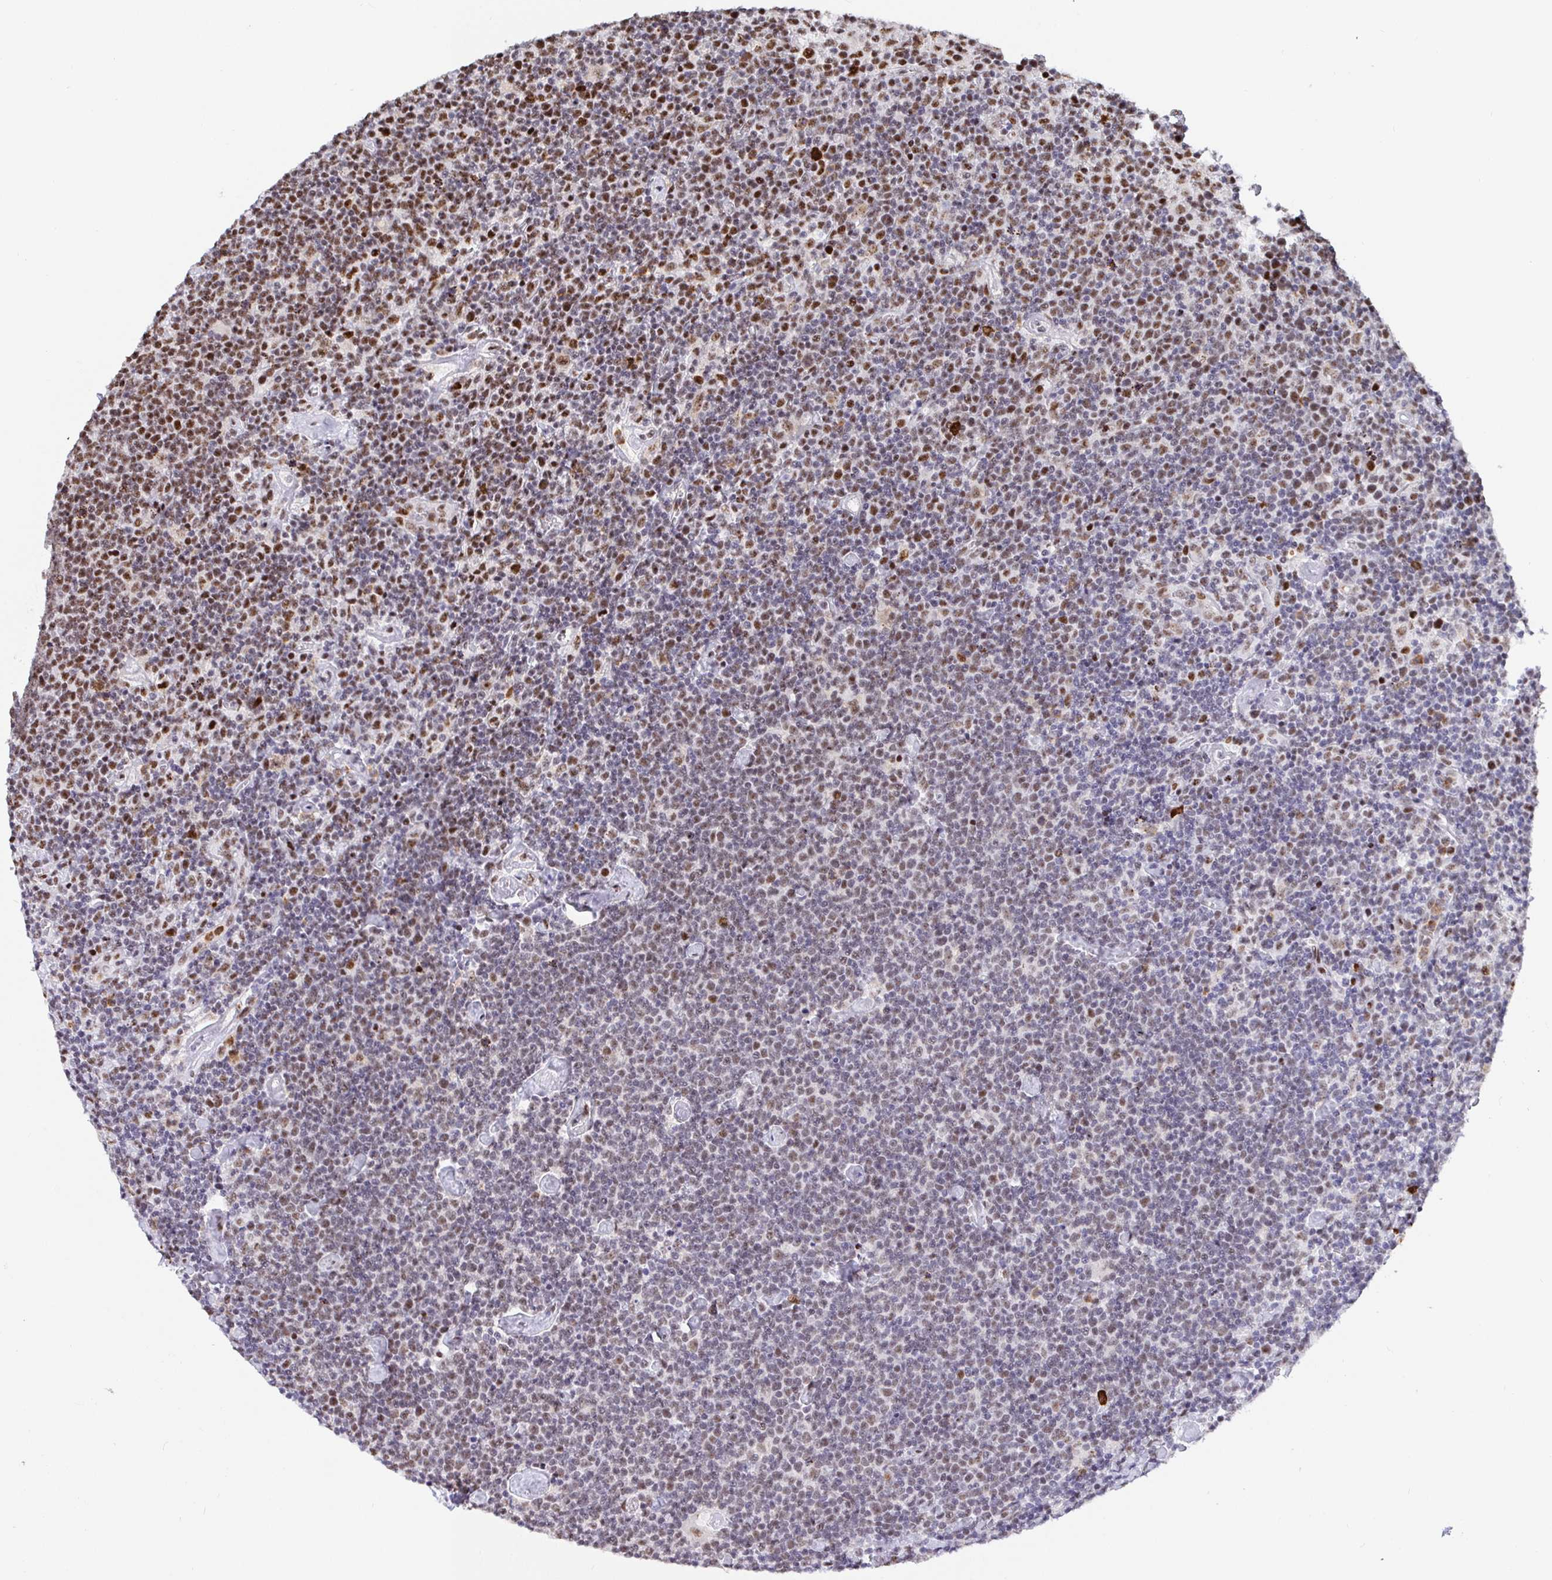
{"staining": {"intensity": "moderate", "quantity": "<25%", "location": "nuclear"}, "tissue": "lymphoma", "cell_type": "Tumor cells", "image_type": "cancer", "snomed": [{"axis": "morphology", "description": "Malignant lymphoma, non-Hodgkin's type, High grade"}, {"axis": "topography", "description": "Lymph node"}], "caption": "This histopathology image shows immunohistochemistry staining of high-grade malignant lymphoma, non-Hodgkin's type, with low moderate nuclear expression in approximately <25% of tumor cells.", "gene": "SETD5", "patient": {"sex": "male", "age": 61}}